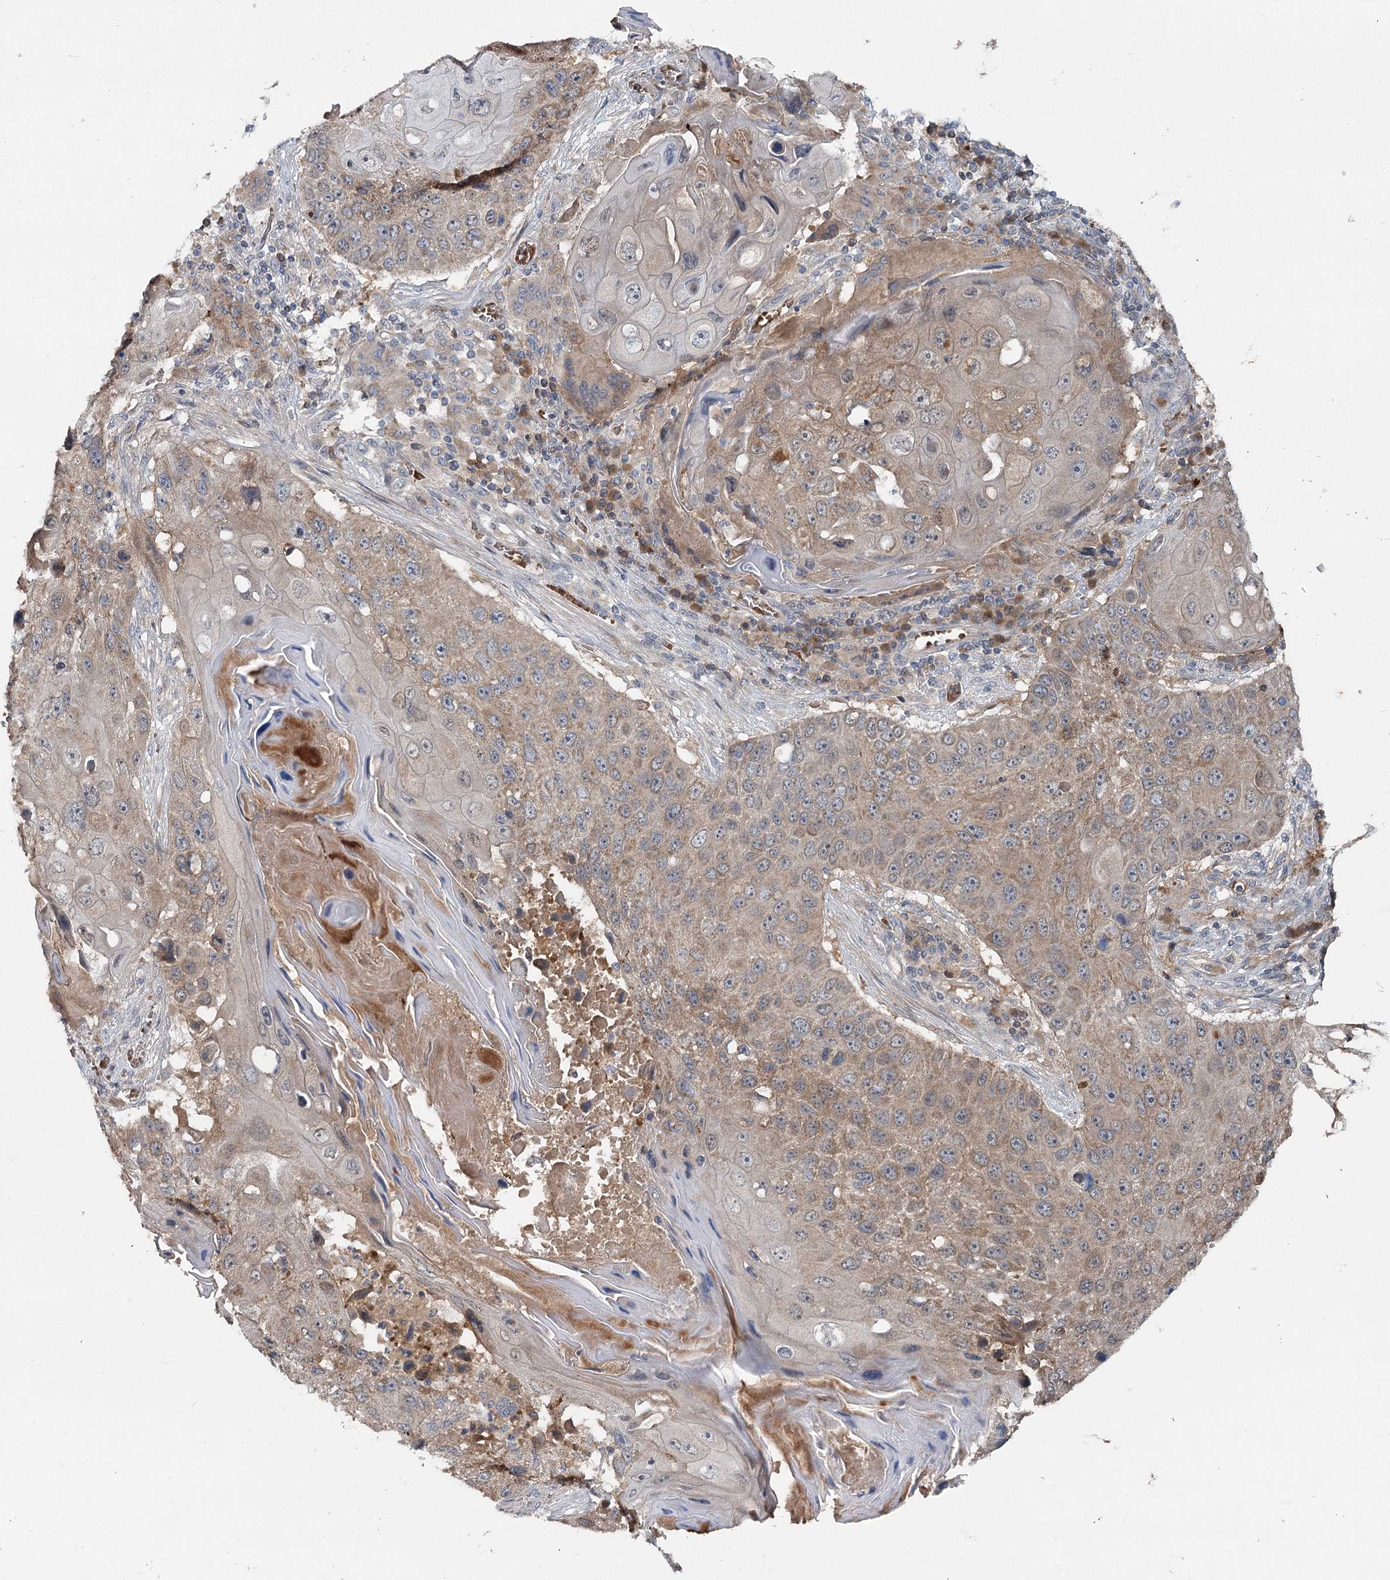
{"staining": {"intensity": "moderate", "quantity": "25%-75%", "location": "cytoplasmic/membranous"}, "tissue": "lung cancer", "cell_type": "Tumor cells", "image_type": "cancer", "snomed": [{"axis": "morphology", "description": "Squamous cell carcinoma, NOS"}, {"axis": "topography", "description": "Lung"}], "caption": "Lung squamous cell carcinoma stained with a brown dye displays moderate cytoplasmic/membranous positive expression in approximately 25%-75% of tumor cells.", "gene": "PYROXD2", "patient": {"sex": "male", "age": 61}}